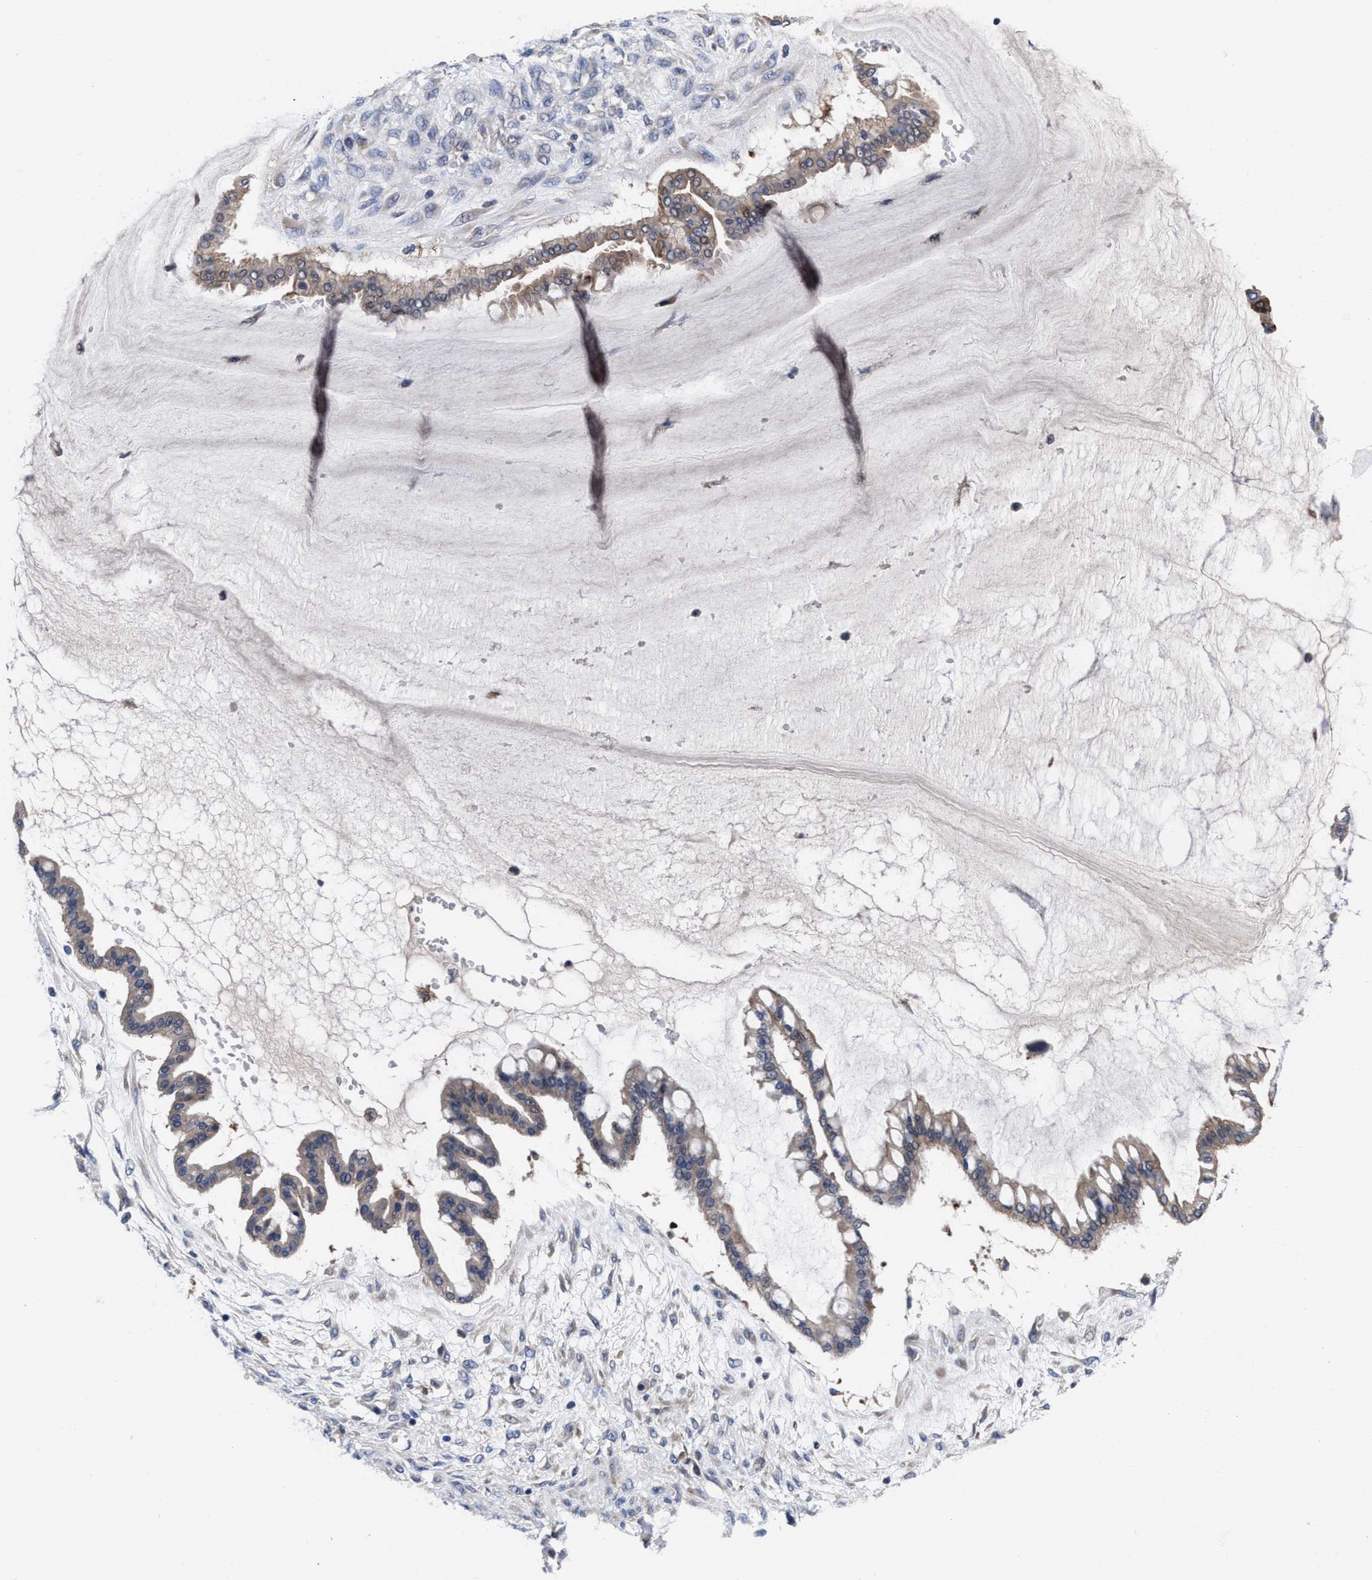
{"staining": {"intensity": "moderate", "quantity": "25%-75%", "location": "cytoplasmic/membranous"}, "tissue": "ovarian cancer", "cell_type": "Tumor cells", "image_type": "cancer", "snomed": [{"axis": "morphology", "description": "Cystadenocarcinoma, mucinous, NOS"}, {"axis": "topography", "description": "Ovary"}], "caption": "Ovarian mucinous cystadenocarcinoma stained with a brown dye exhibits moderate cytoplasmic/membranous positive positivity in approximately 25%-75% of tumor cells.", "gene": "TXNDC17", "patient": {"sex": "female", "age": 73}}